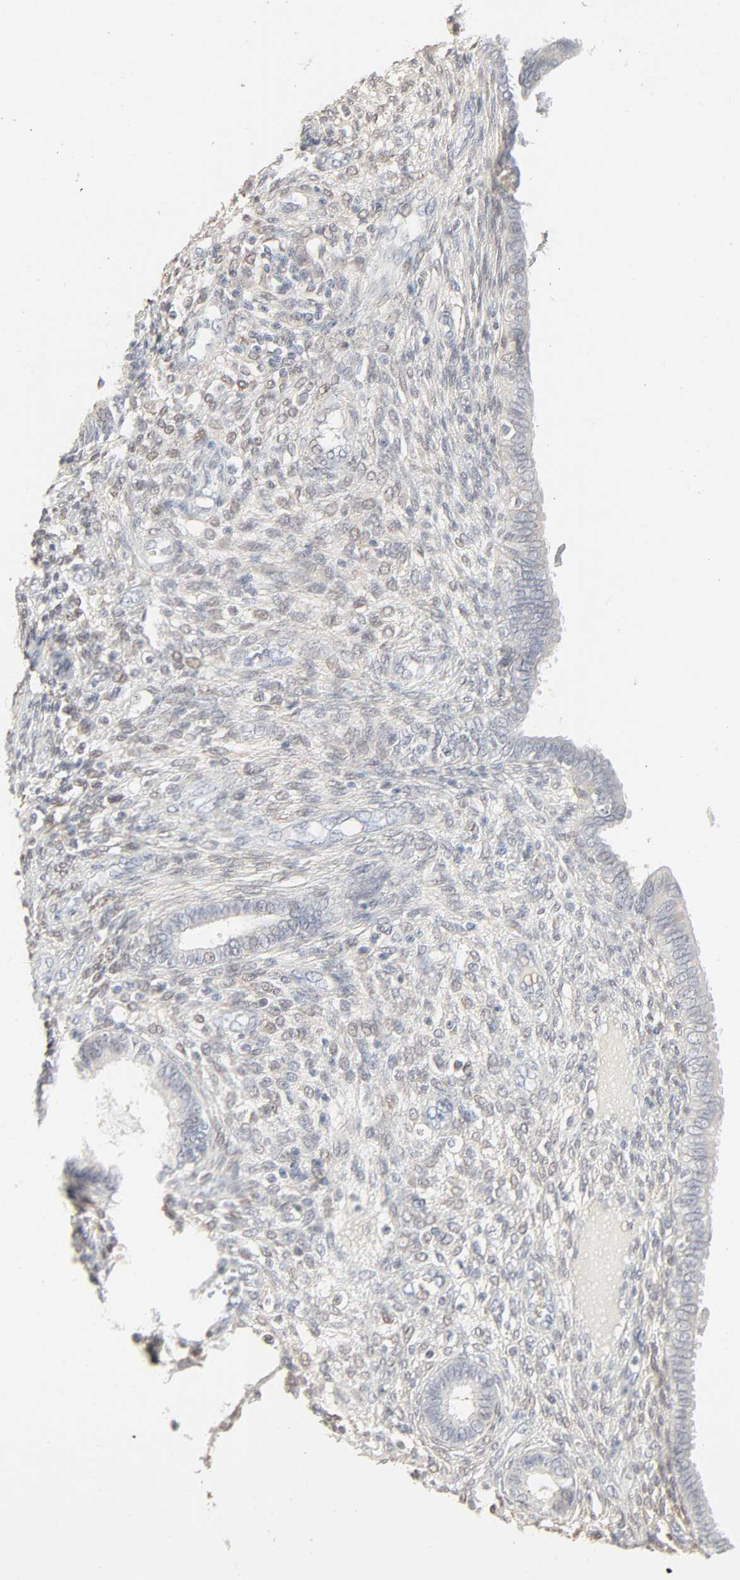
{"staining": {"intensity": "negative", "quantity": "none", "location": "none"}, "tissue": "endometrium", "cell_type": "Cells in endometrial stroma", "image_type": "normal", "snomed": [{"axis": "morphology", "description": "Normal tissue, NOS"}, {"axis": "topography", "description": "Endometrium"}], "caption": "High magnification brightfield microscopy of benign endometrium stained with DAB (3,3'-diaminobenzidine) (brown) and counterstained with hematoxylin (blue): cells in endometrial stroma show no significant staining.", "gene": "LGALS2", "patient": {"sex": "female", "age": 72}}